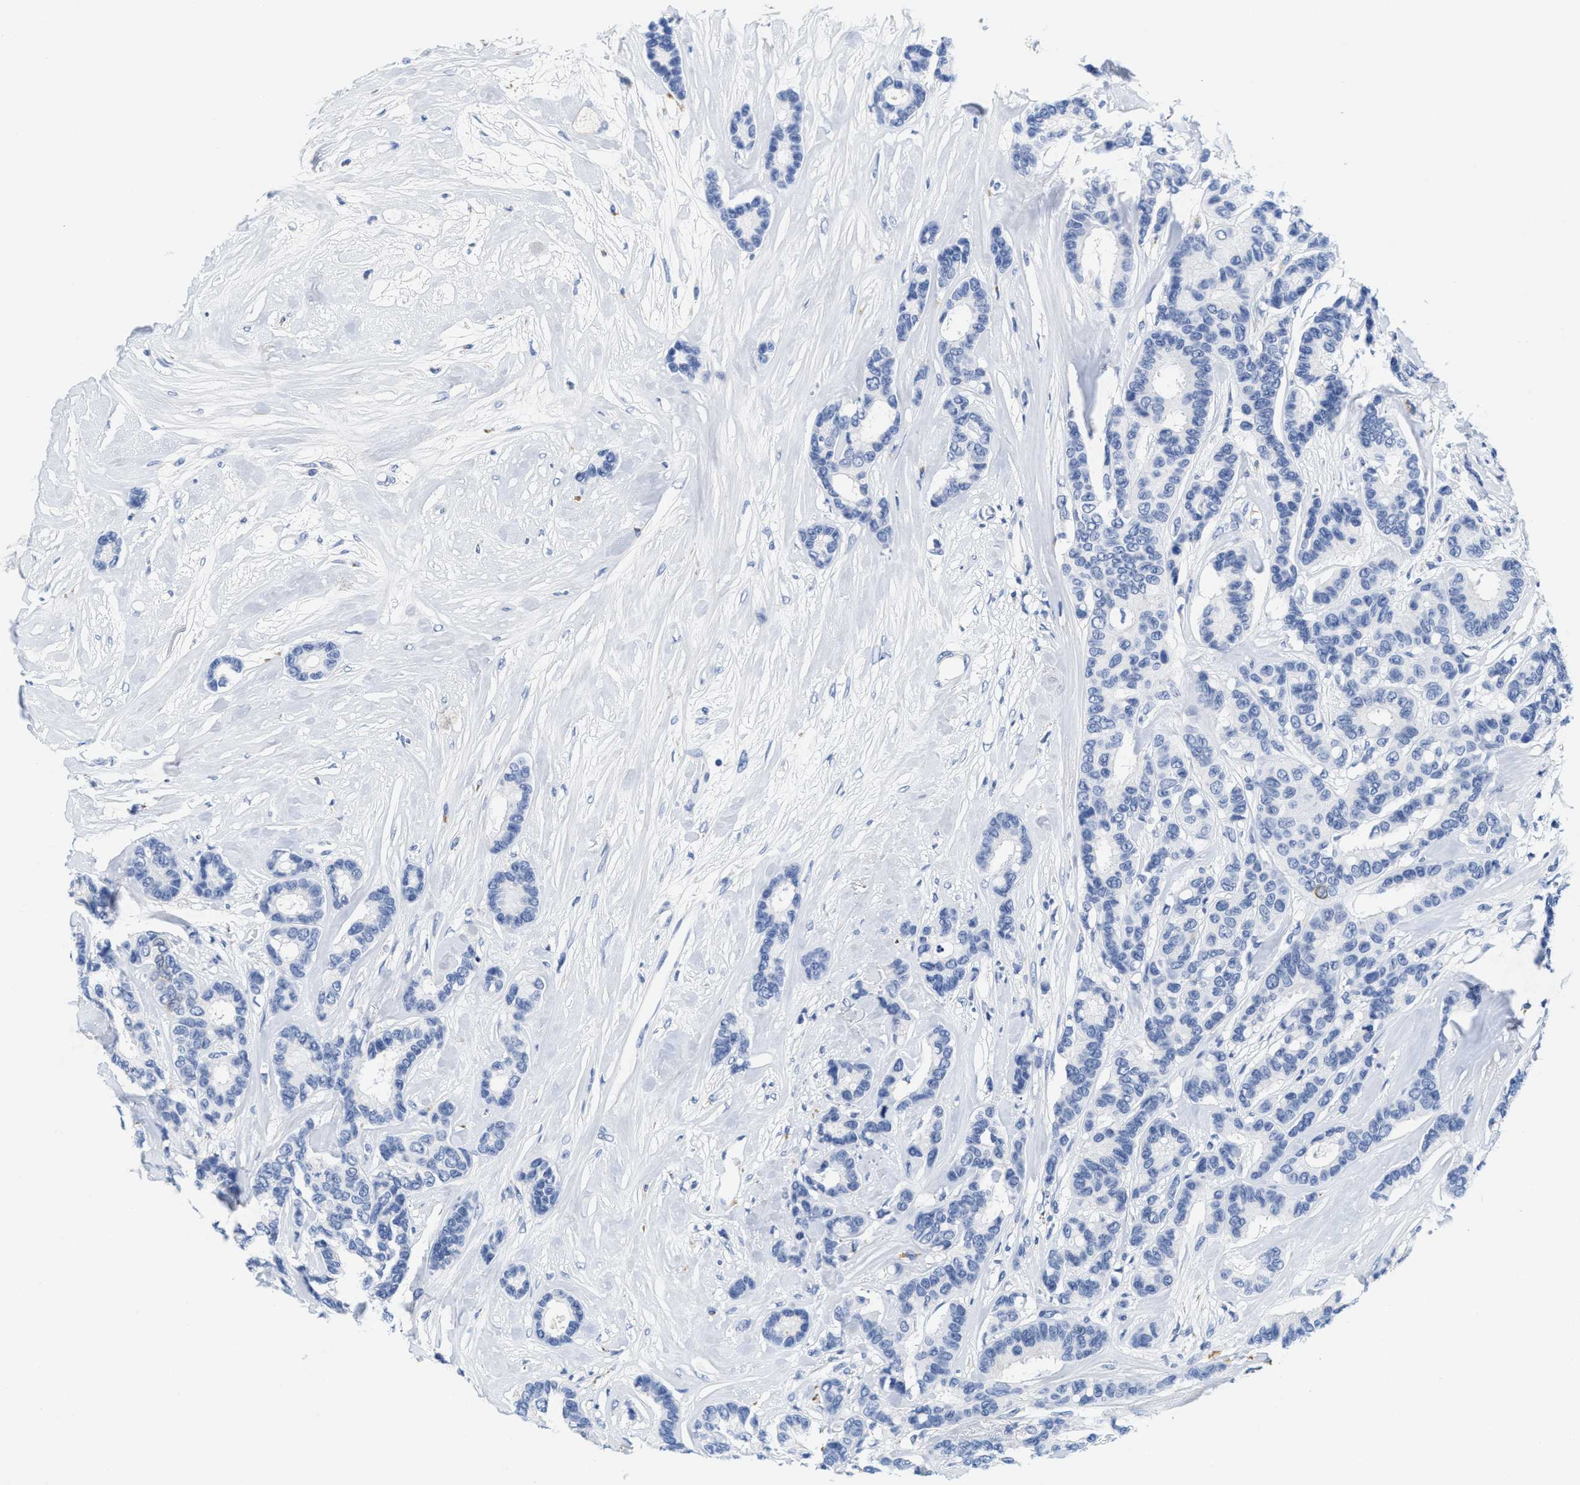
{"staining": {"intensity": "weak", "quantity": "<25%", "location": "cytoplasmic/membranous"}, "tissue": "breast cancer", "cell_type": "Tumor cells", "image_type": "cancer", "snomed": [{"axis": "morphology", "description": "Duct carcinoma"}, {"axis": "topography", "description": "Breast"}], "caption": "The micrograph demonstrates no significant positivity in tumor cells of infiltrating ductal carcinoma (breast). The staining is performed using DAB (3,3'-diaminobenzidine) brown chromogen with nuclei counter-stained in using hematoxylin.", "gene": "TTC3", "patient": {"sex": "female", "age": 87}}